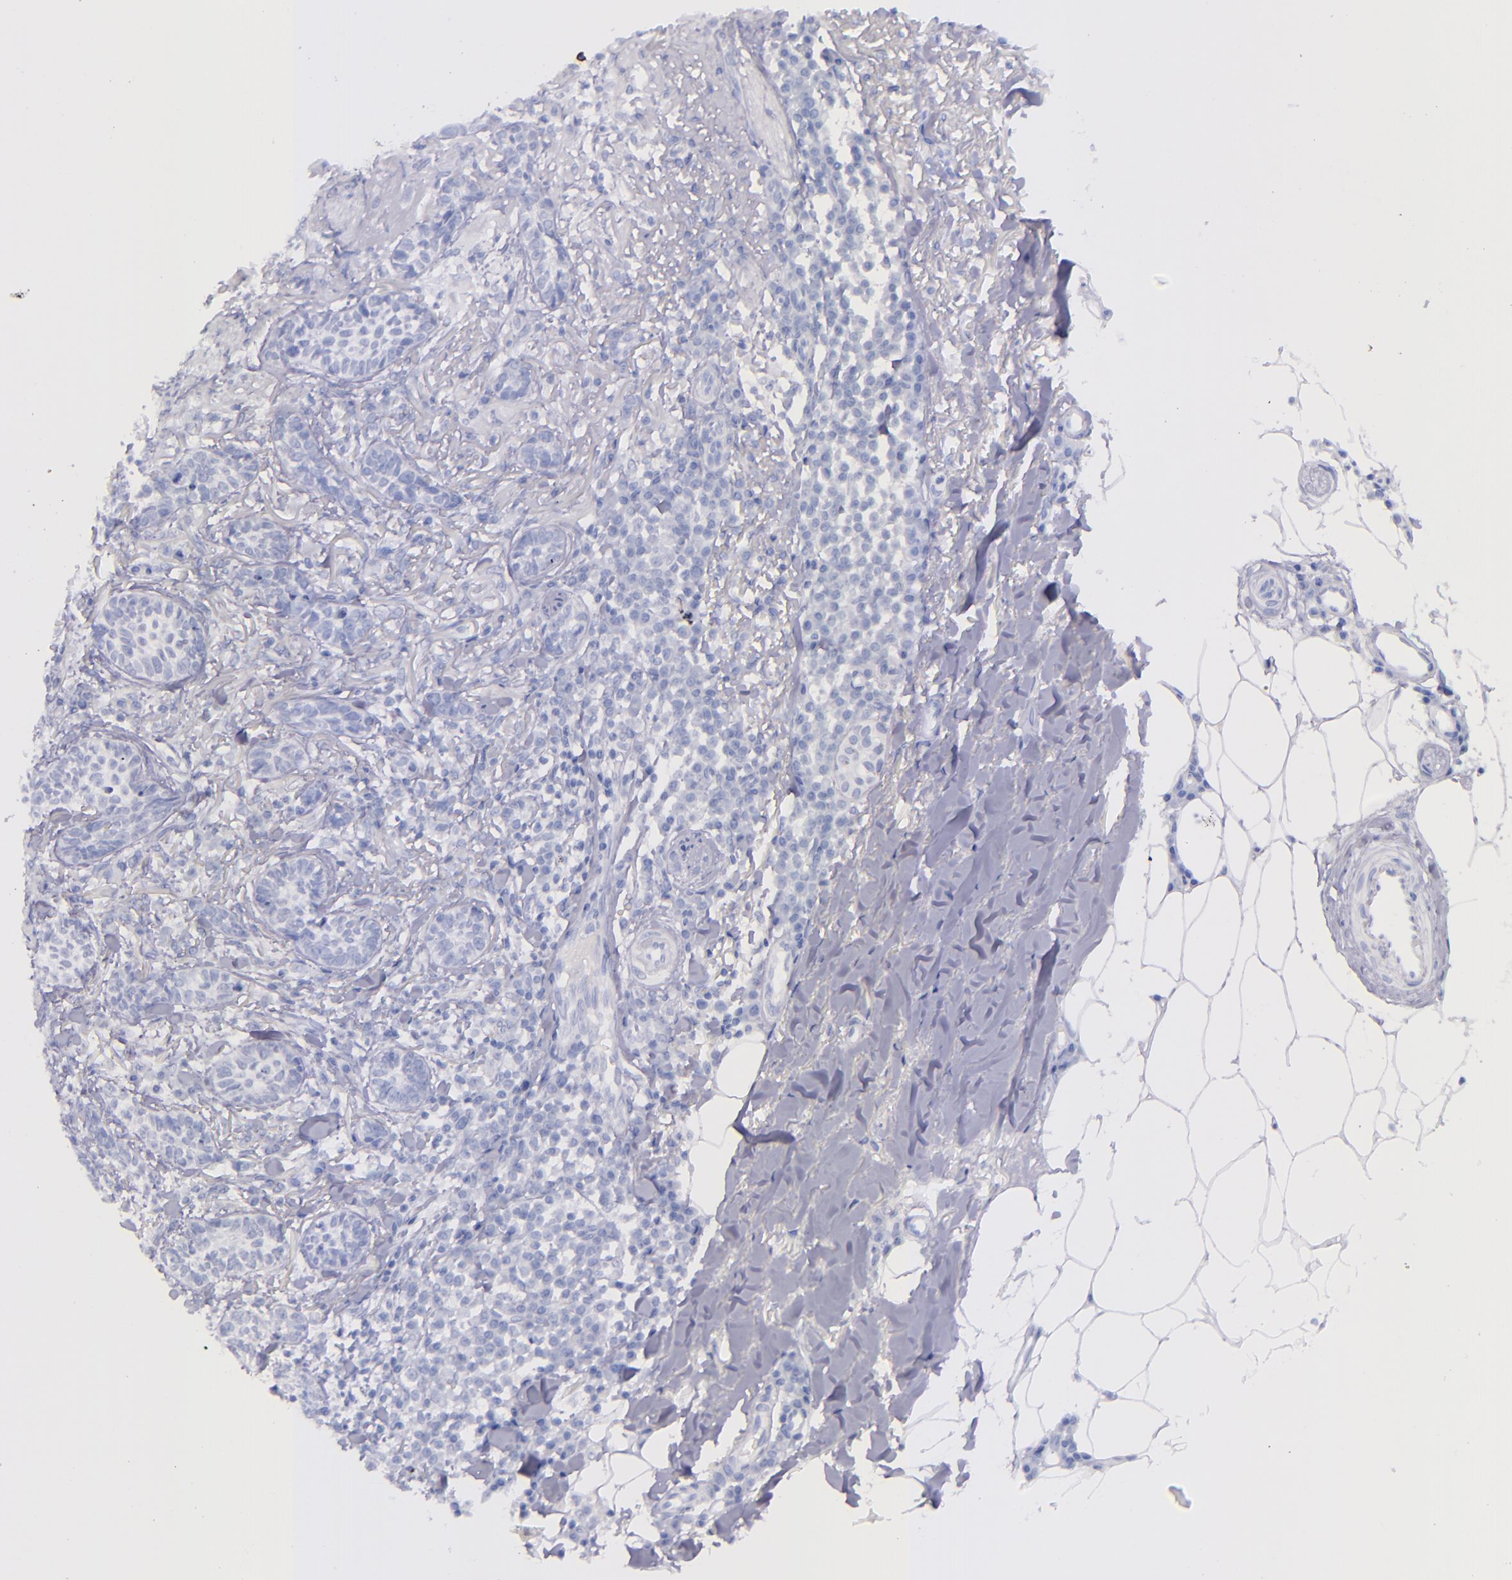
{"staining": {"intensity": "negative", "quantity": "none", "location": "none"}, "tissue": "skin cancer", "cell_type": "Tumor cells", "image_type": "cancer", "snomed": [{"axis": "morphology", "description": "Basal cell carcinoma"}, {"axis": "topography", "description": "Skin"}], "caption": "The immunohistochemistry histopathology image has no significant staining in tumor cells of skin cancer tissue.", "gene": "SFTPA2", "patient": {"sex": "female", "age": 89}}